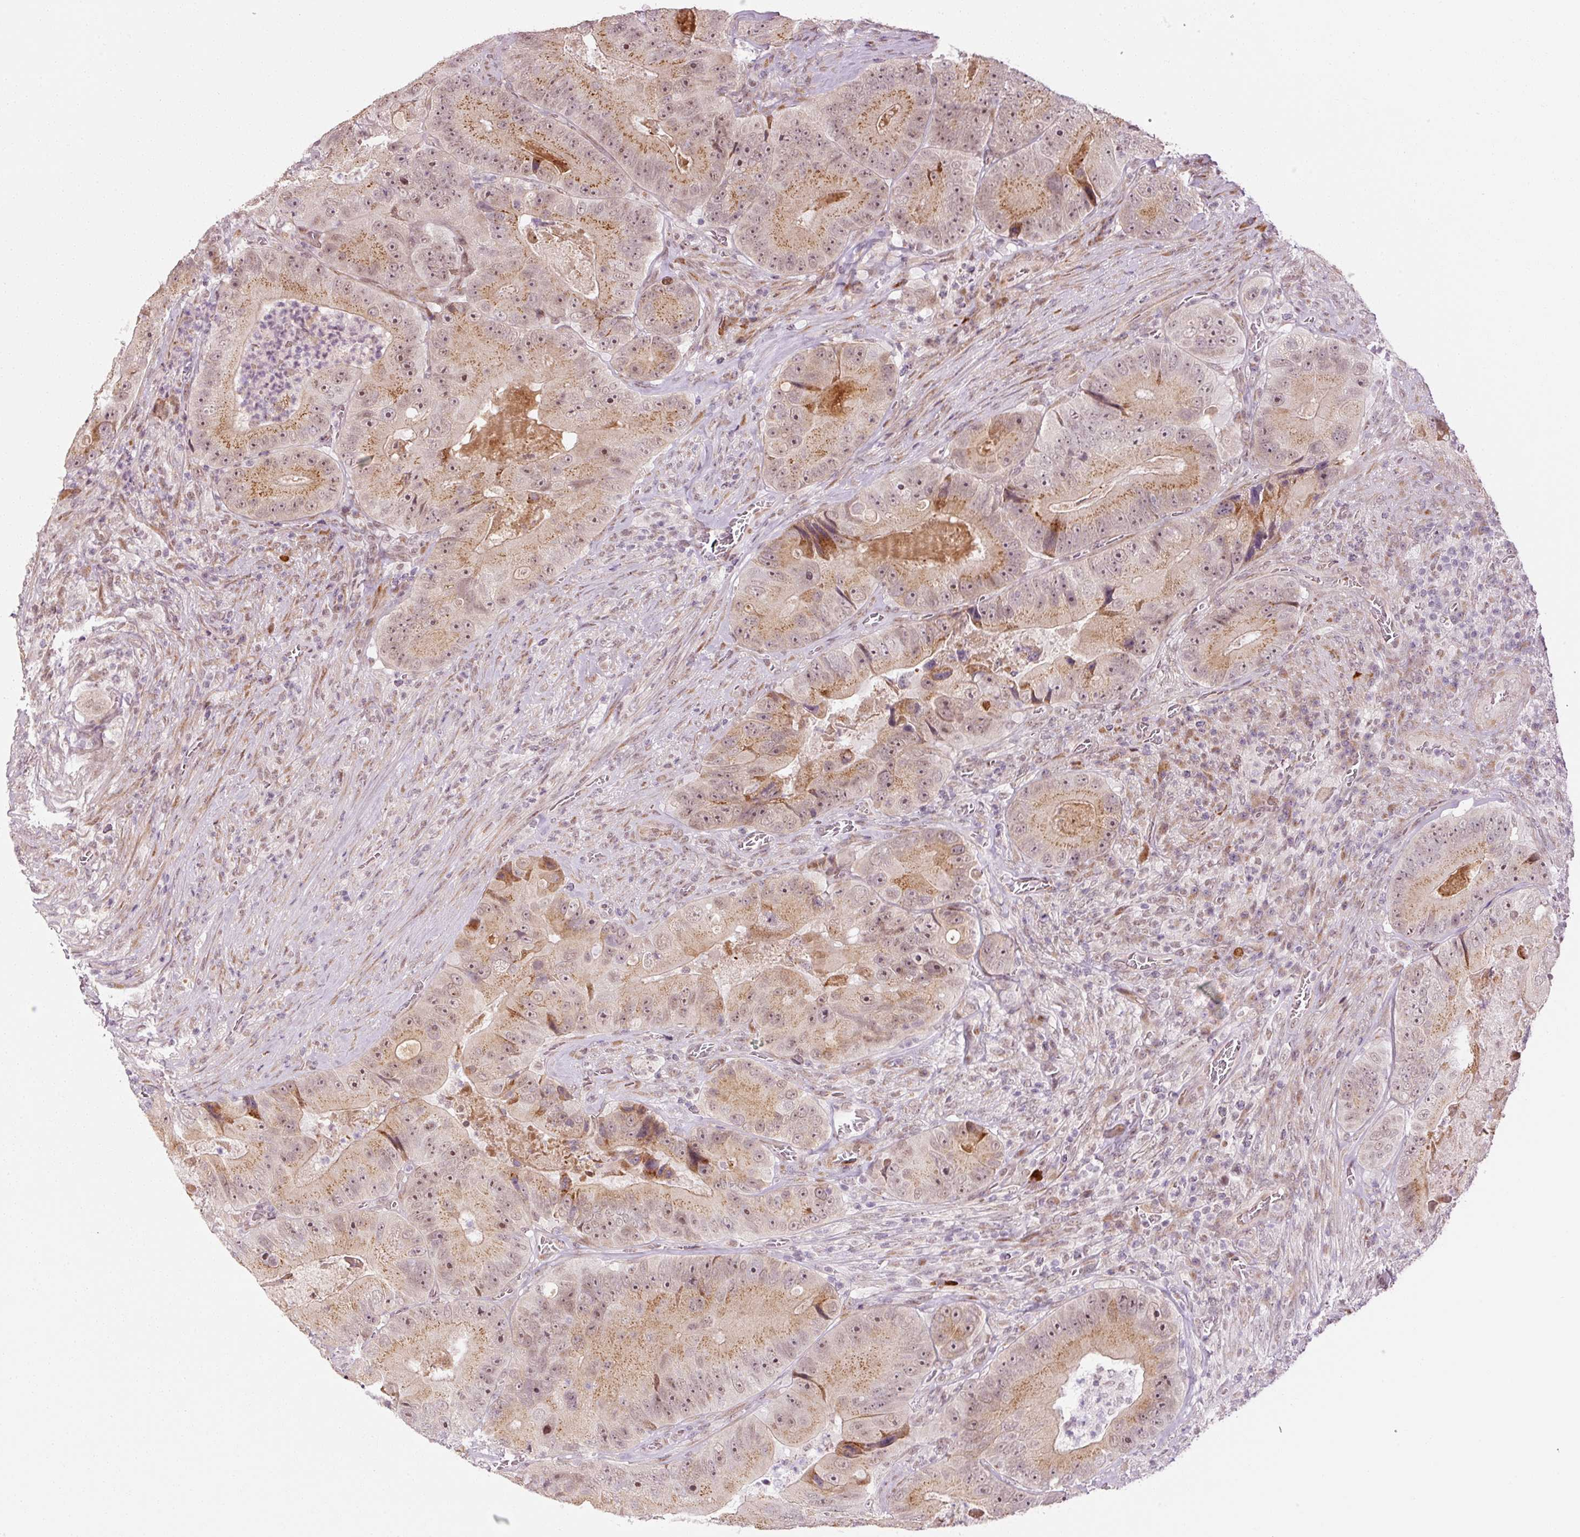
{"staining": {"intensity": "moderate", "quantity": ">75%", "location": "cytoplasmic/membranous,nuclear"}, "tissue": "colorectal cancer", "cell_type": "Tumor cells", "image_type": "cancer", "snomed": [{"axis": "morphology", "description": "Adenocarcinoma, NOS"}, {"axis": "topography", "description": "Colon"}], "caption": "A brown stain highlights moderate cytoplasmic/membranous and nuclear staining of a protein in human colorectal cancer (adenocarcinoma) tumor cells.", "gene": "ANKRD20A1", "patient": {"sex": "female", "age": 86}}